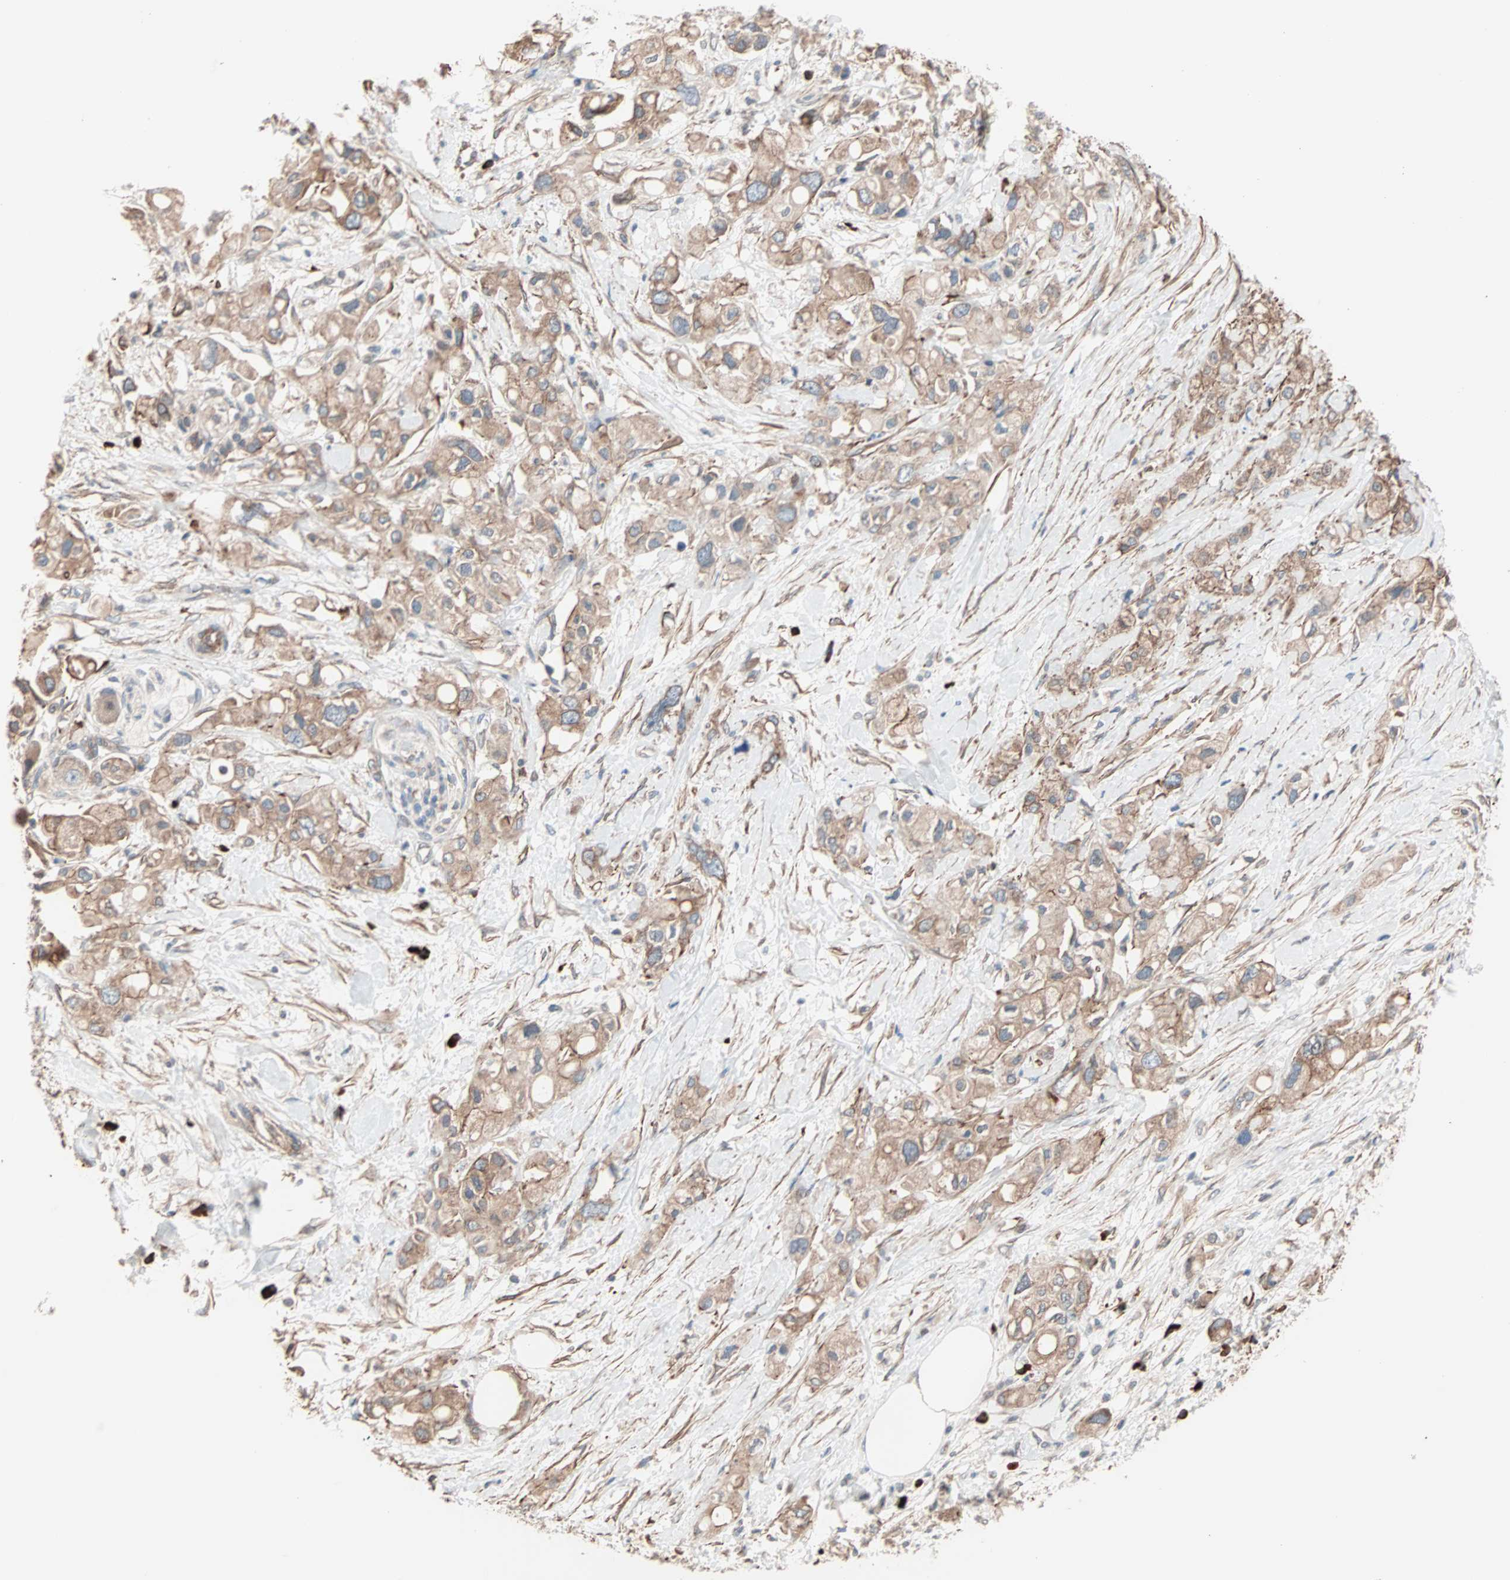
{"staining": {"intensity": "moderate", "quantity": ">75%", "location": "cytoplasmic/membranous"}, "tissue": "pancreatic cancer", "cell_type": "Tumor cells", "image_type": "cancer", "snomed": [{"axis": "morphology", "description": "Adenocarcinoma, NOS"}, {"axis": "topography", "description": "Pancreas"}], "caption": "A medium amount of moderate cytoplasmic/membranous expression is identified in about >75% of tumor cells in adenocarcinoma (pancreatic) tissue.", "gene": "ALG5", "patient": {"sex": "female", "age": 56}}